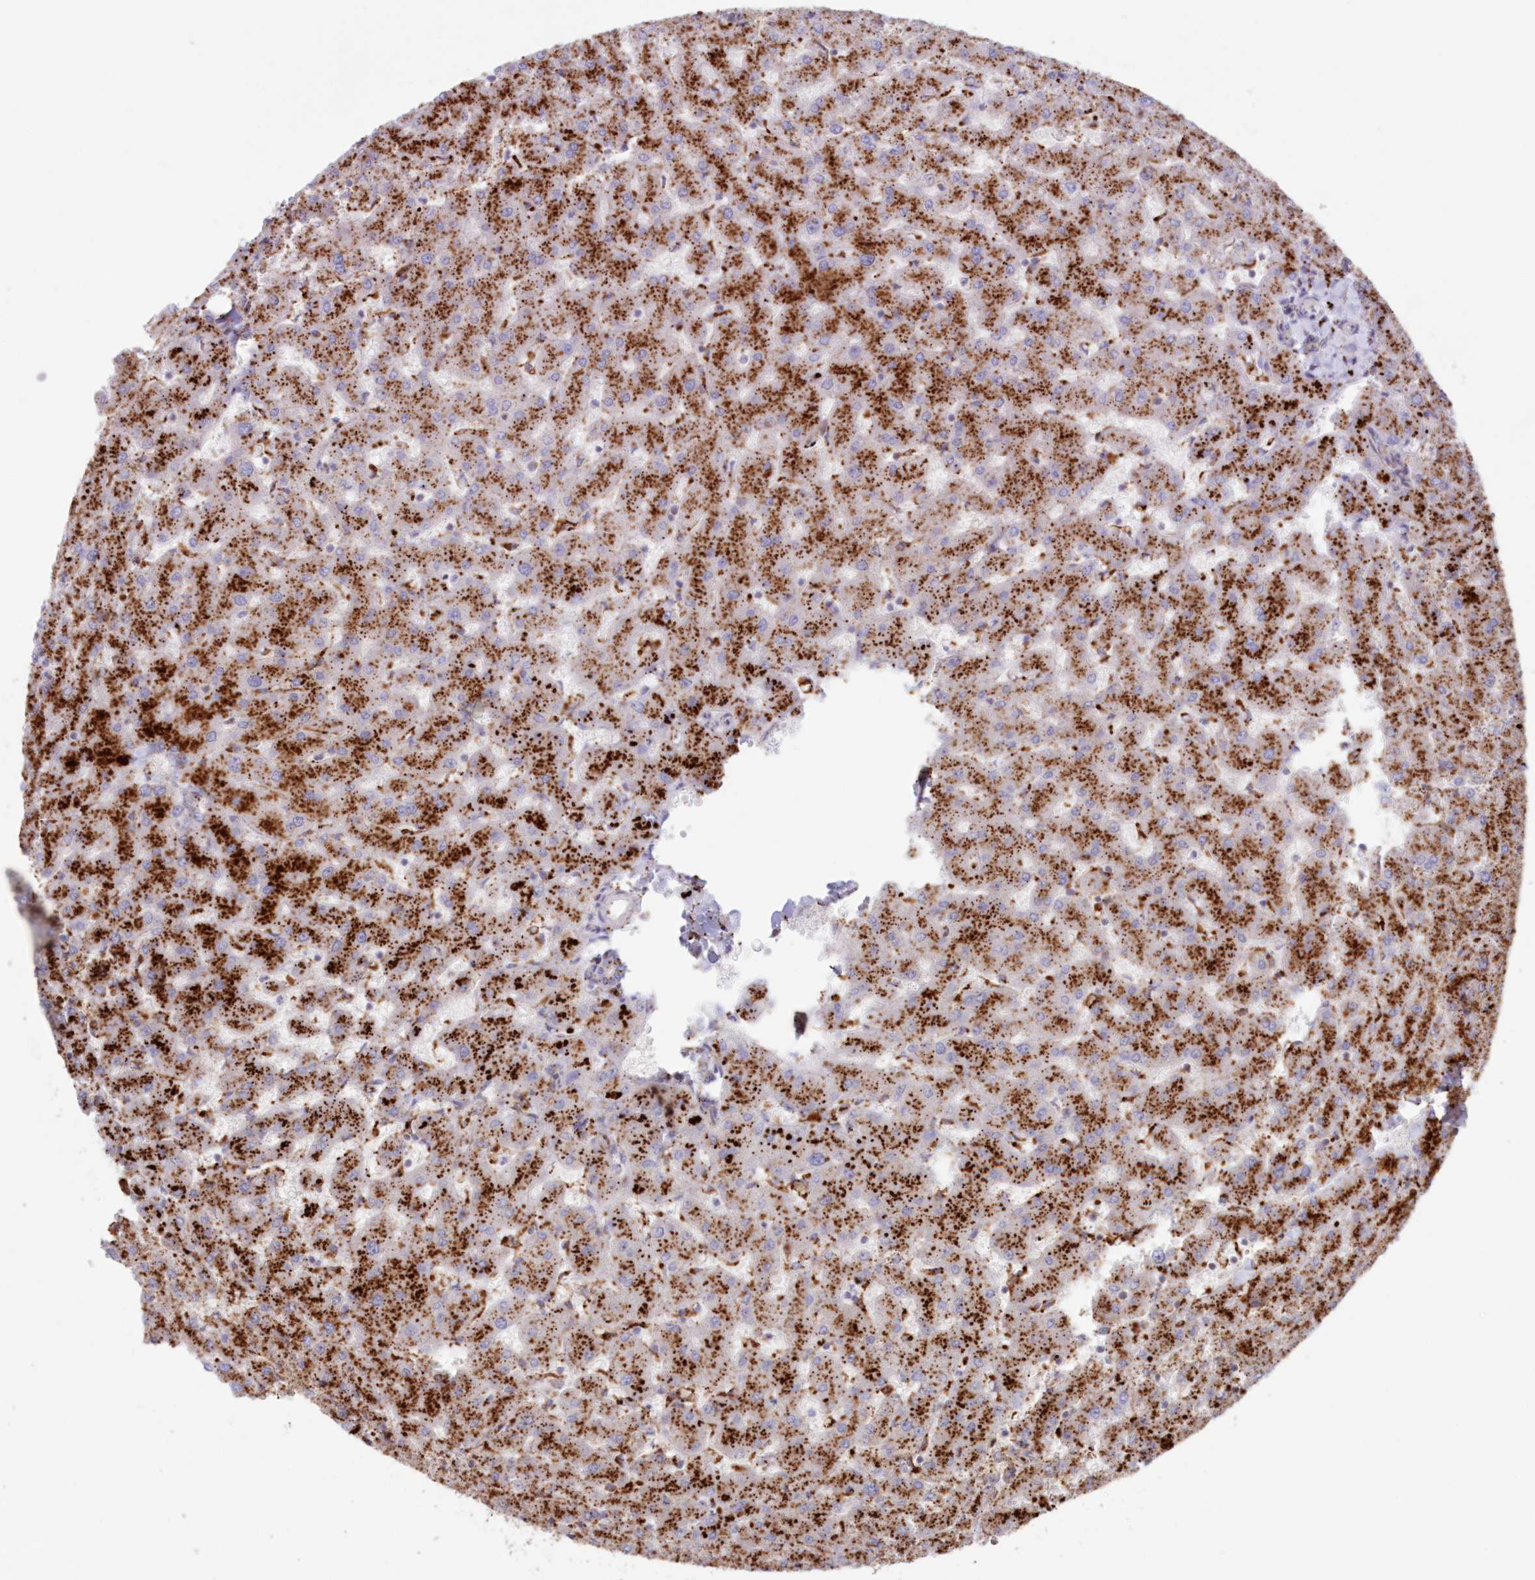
{"staining": {"intensity": "moderate", "quantity": "25%-75%", "location": "cytoplasmic/membranous"}, "tissue": "liver", "cell_type": "Cholangiocytes", "image_type": "normal", "snomed": [{"axis": "morphology", "description": "Normal tissue, NOS"}, {"axis": "topography", "description": "Liver"}], "caption": "This is a histology image of immunohistochemistry staining of normal liver, which shows moderate expression in the cytoplasmic/membranous of cholangiocytes.", "gene": "TPP1", "patient": {"sex": "female", "age": 63}}